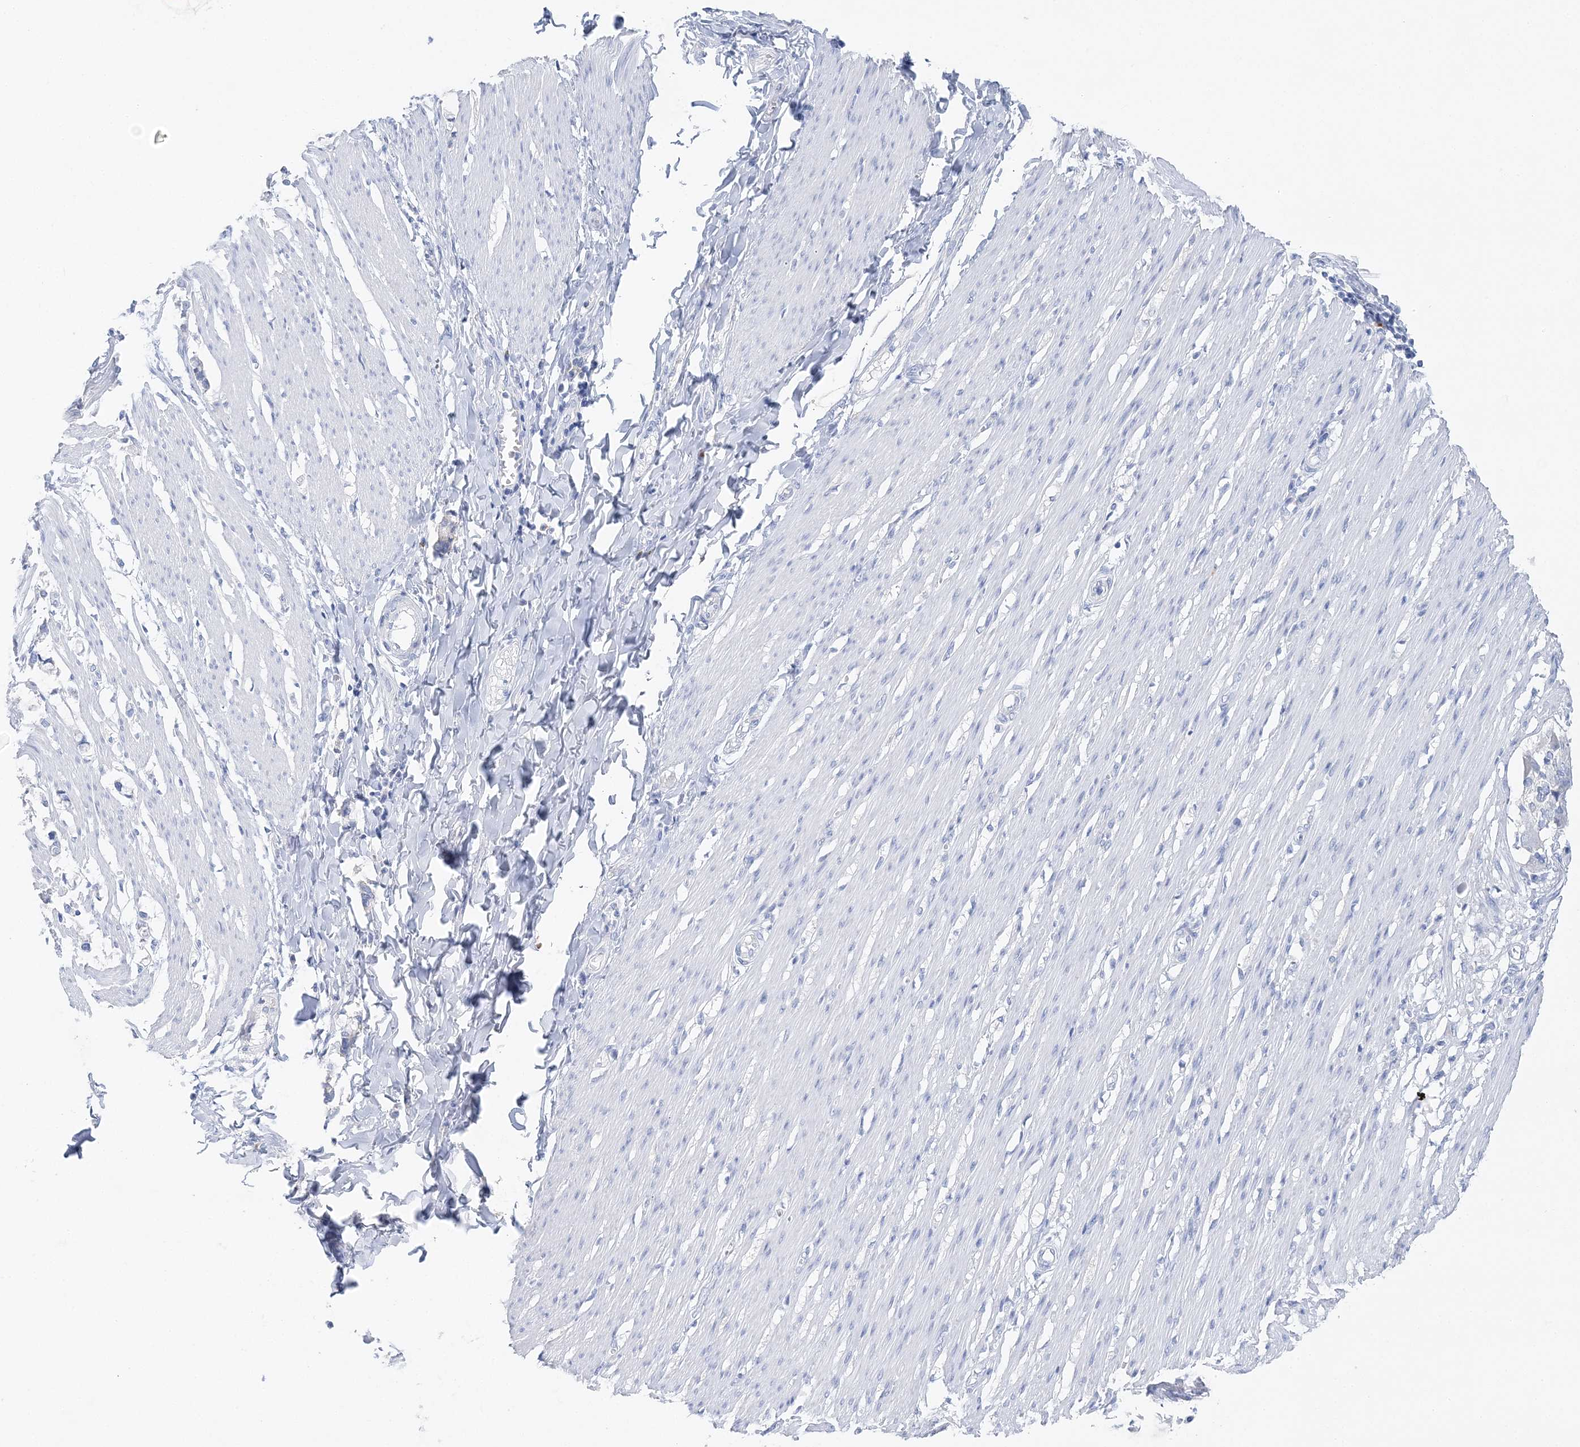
{"staining": {"intensity": "negative", "quantity": "none", "location": "none"}, "tissue": "smooth muscle", "cell_type": "Smooth muscle cells", "image_type": "normal", "snomed": [{"axis": "morphology", "description": "Normal tissue, NOS"}, {"axis": "morphology", "description": "Adenocarcinoma, NOS"}, {"axis": "topography", "description": "Colon"}, {"axis": "topography", "description": "Peripheral nerve tissue"}], "caption": "A high-resolution photomicrograph shows immunohistochemistry (IHC) staining of benign smooth muscle, which exhibits no significant positivity in smooth muscle cells.", "gene": "SLC5A6", "patient": {"sex": "male", "age": 14}}